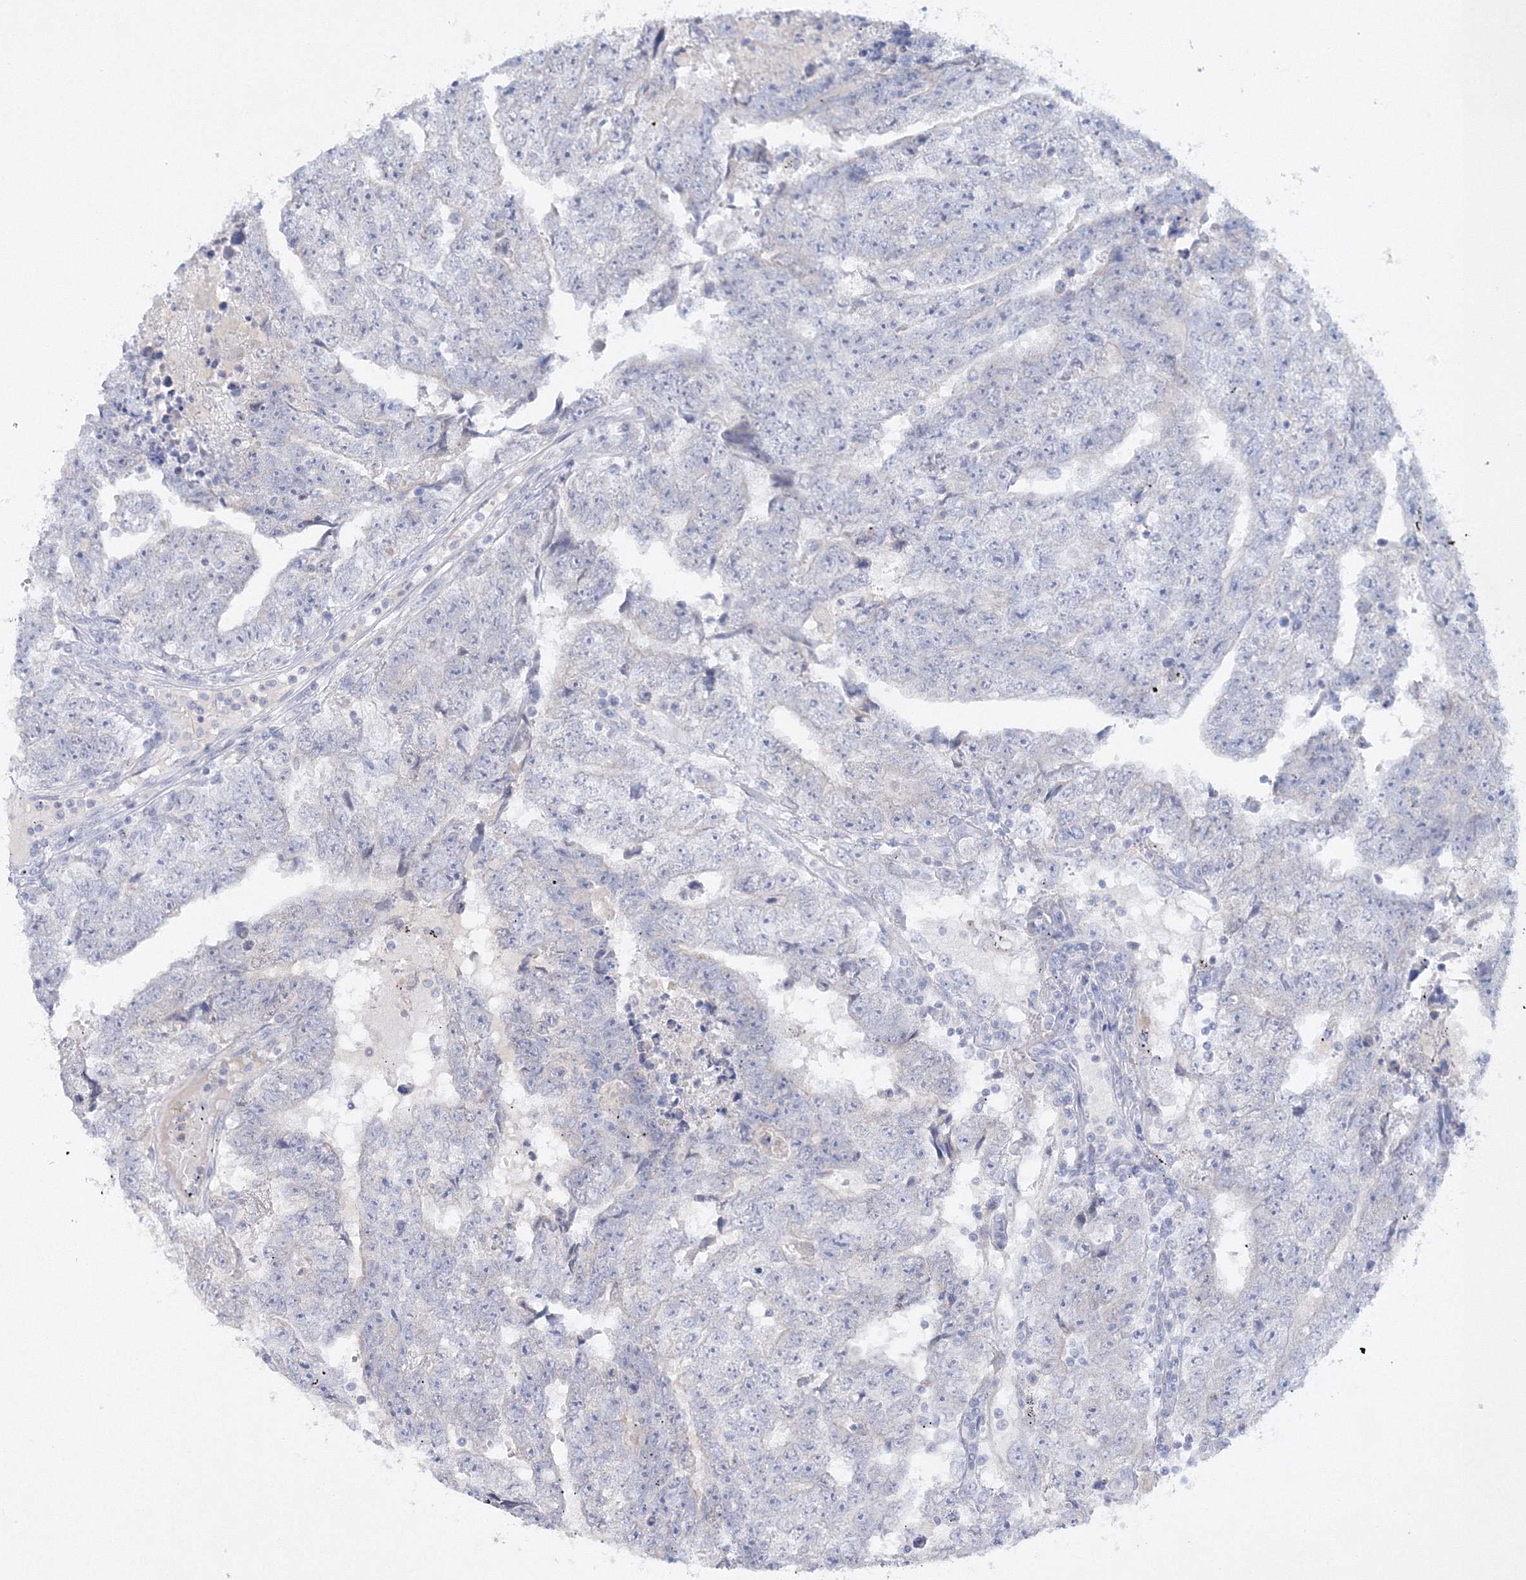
{"staining": {"intensity": "negative", "quantity": "none", "location": "none"}, "tissue": "testis cancer", "cell_type": "Tumor cells", "image_type": "cancer", "snomed": [{"axis": "morphology", "description": "Carcinoma, Embryonal, NOS"}, {"axis": "topography", "description": "Testis"}], "caption": "Immunohistochemistry (IHC) image of neoplastic tissue: human testis cancer (embryonal carcinoma) stained with DAB displays no significant protein staining in tumor cells.", "gene": "NEU4", "patient": {"sex": "male", "age": 25}}